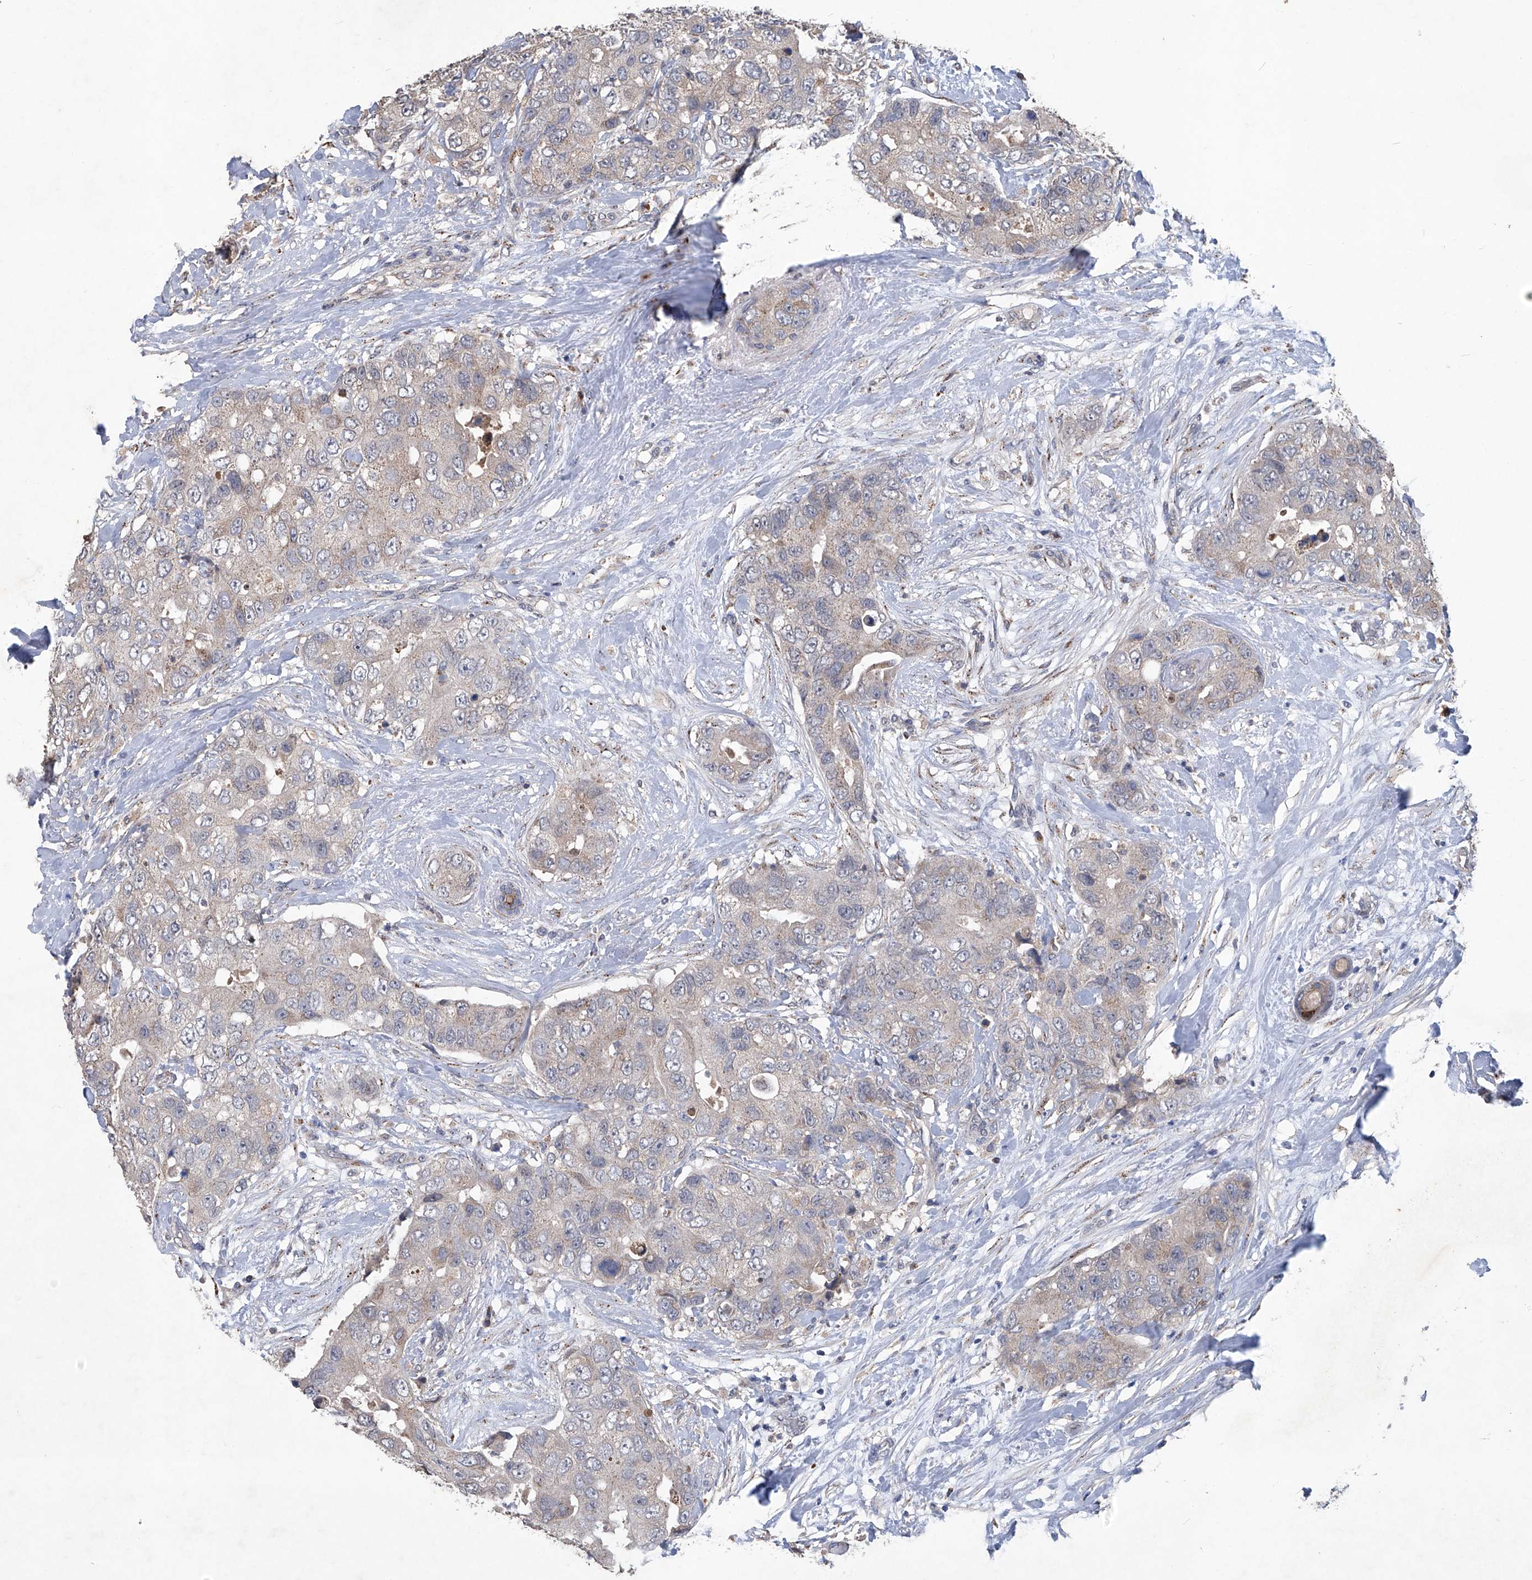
{"staining": {"intensity": "negative", "quantity": "none", "location": "none"}, "tissue": "breast cancer", "cell_type": "Tumor cells", "image_type": "cancer", "snomed": [{"axis": "morphology", "description": "Duct carcinoma"}, {"axis": "topography", "description": "Breast"}], "caption": "This is an immunohistochemistry (IHC) histopathology image of breast cancer (intraductal carcinoma). There is no expression in tumor cells.", "gene": "PCSK5", "patient": {"sex": "female", "age": 62}}